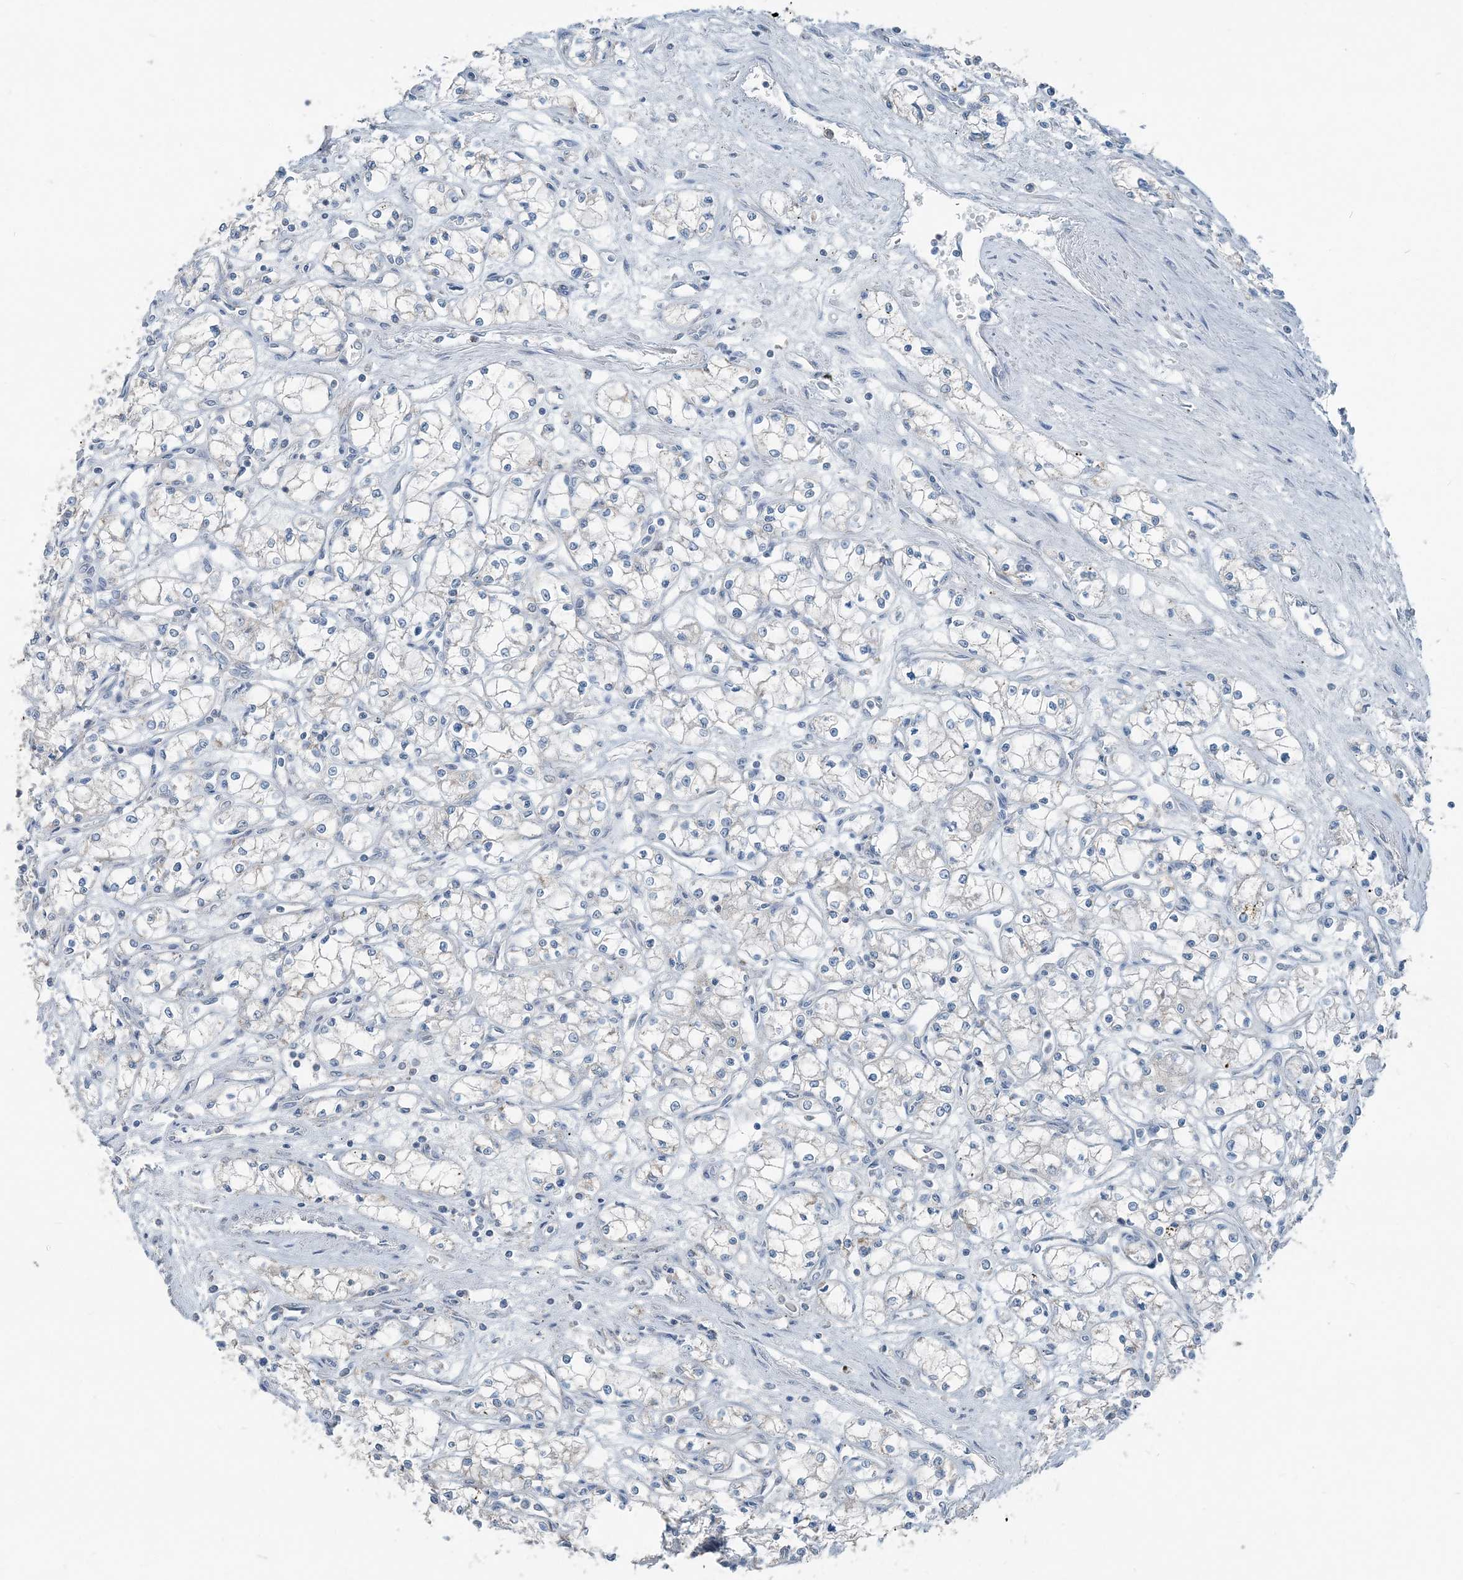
{"staining": {"intensity": "weak", "quantity": "25%-75%", "location": "cytoplasmic/membranous"}, "tissue": "renal cancer", "cell_type": "Tumor cells", "image_type": "cancer", "snomed": [{"axis": "morphology", "description": "Adenocarcinoma, NOS"}, {"axis": "topography", "description": "Kidney"}], "caption": "Human renal cancer (adenocarcinoma) stained with a brown dye displays weak cytoplasmic/membranous positive staining in about 25%-75% of tumor cells.", "gene": "SUCLG1", "patient": {"sex": "male", "age": 59}}